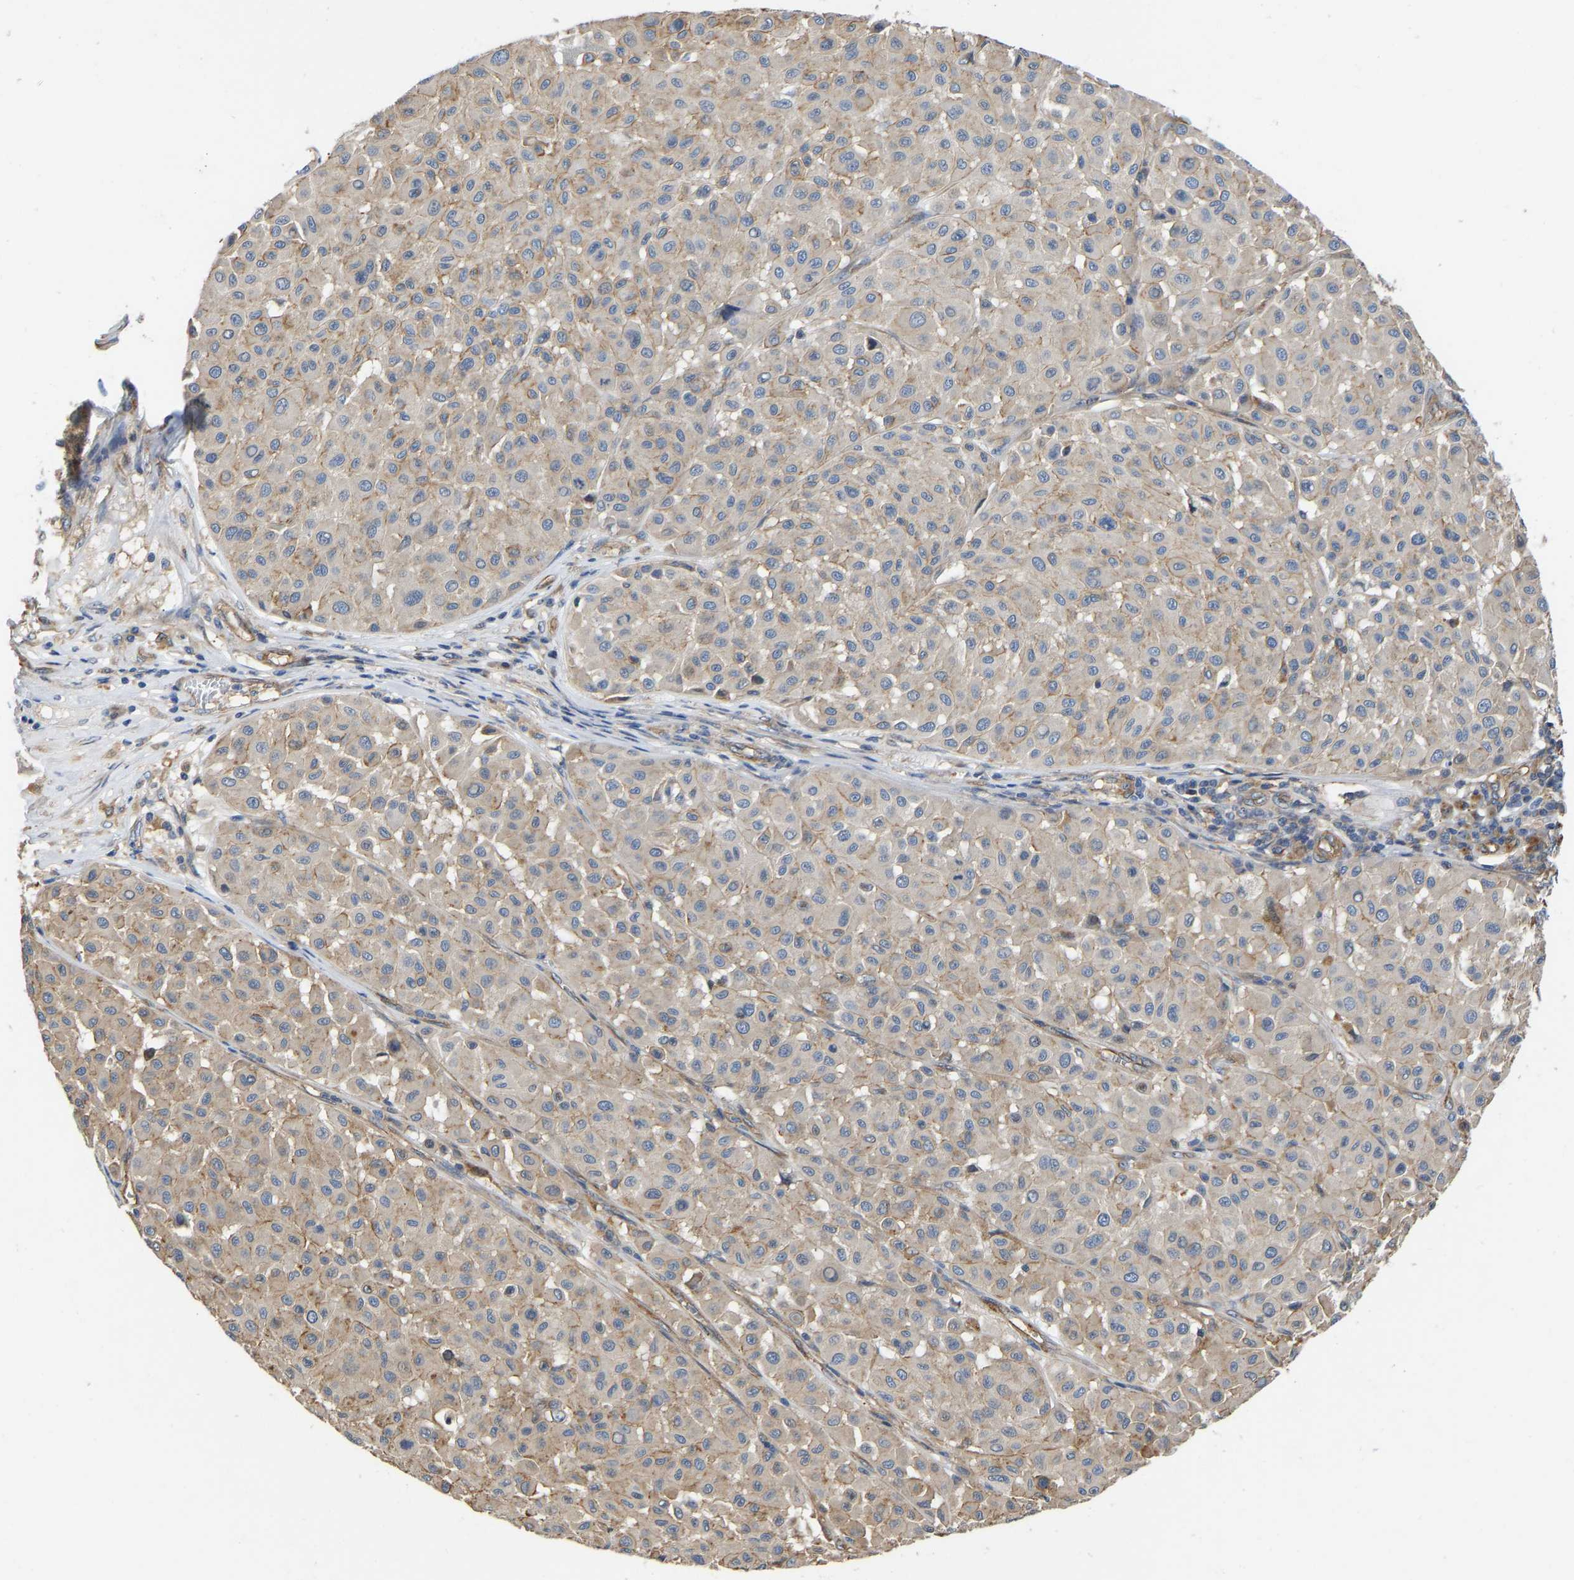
{"staining": {"intensity": "weak", "quantity": ">75%", "location": "cytoplasmic/membranous"}, "tissue": "melanoma", "cell_type": "Tumor cells", "image_type": "cancer", "snomed": [{"axis": "morphology", "description": "Malignant melanoma, Metastatic site"}, {"axis": "topography", "description": "Soft tissue"}], "caption": "There is low levels of weak cytoplasmic/membranous staining in tumor cells of melanoma, as demonstrated by immunohistochemical staining (brown color).", "gene": "ELMO2", "patient": {"sex": "male", "age": 41}}